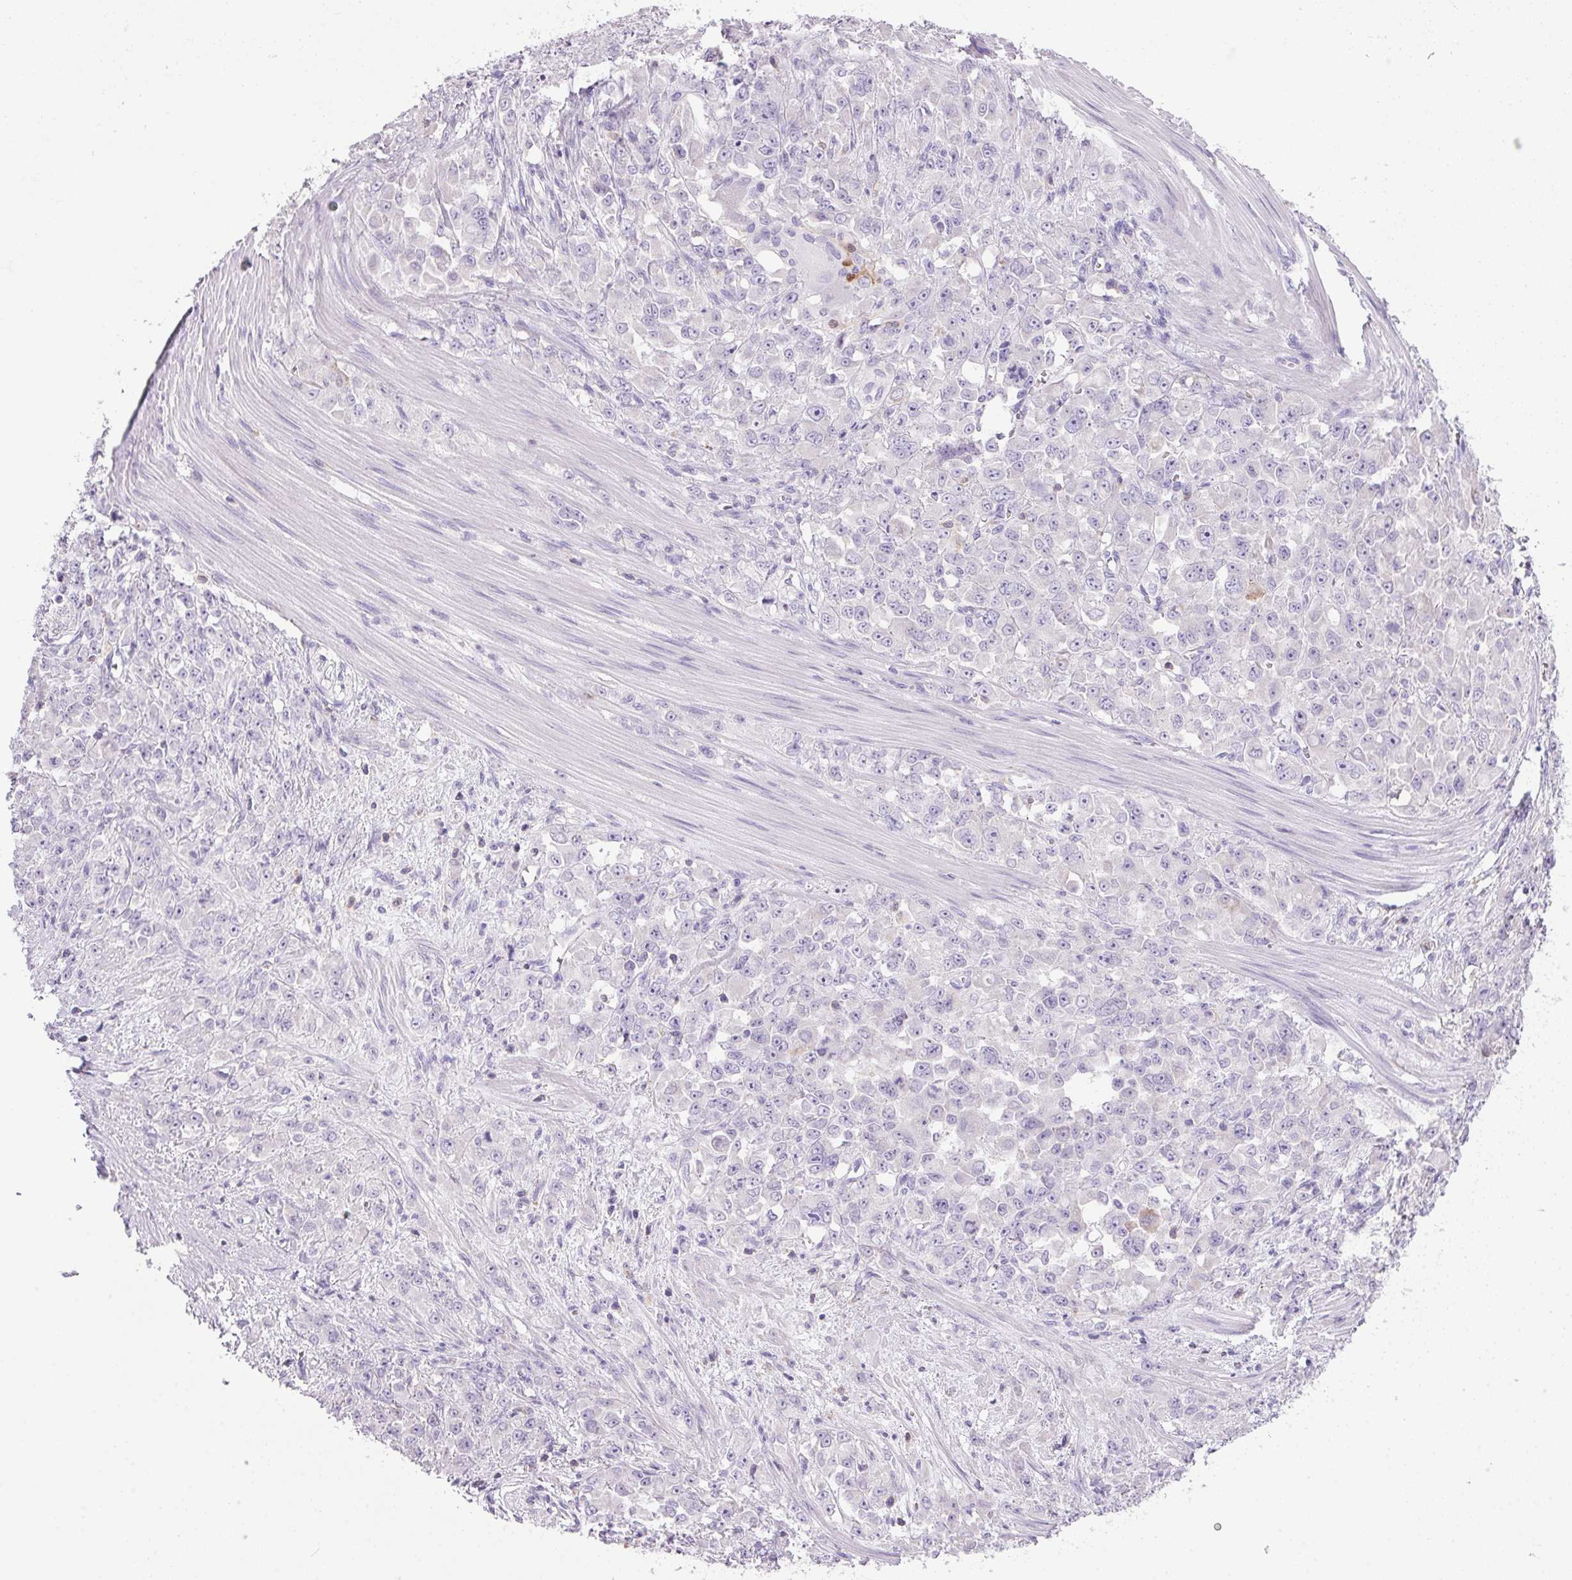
{"staining": {"intensity": "negative", "quantity": "none", "location": "none"}, "tissue": "stomach cancer", "cell_type": "Tumor cells", "image_type": "cancer", "snomed": [{"axis": "morphology", "description": "Adenocarcinoma, NOS"}, {"axis": "topography", "description": "Stomach"}], "caption": "IHC image of stomach cancer stained for a protein (brown), which reveals no expression in tumor cells.", "gene": "S100A2", "patient": {"sex": "female", "age": 76}}